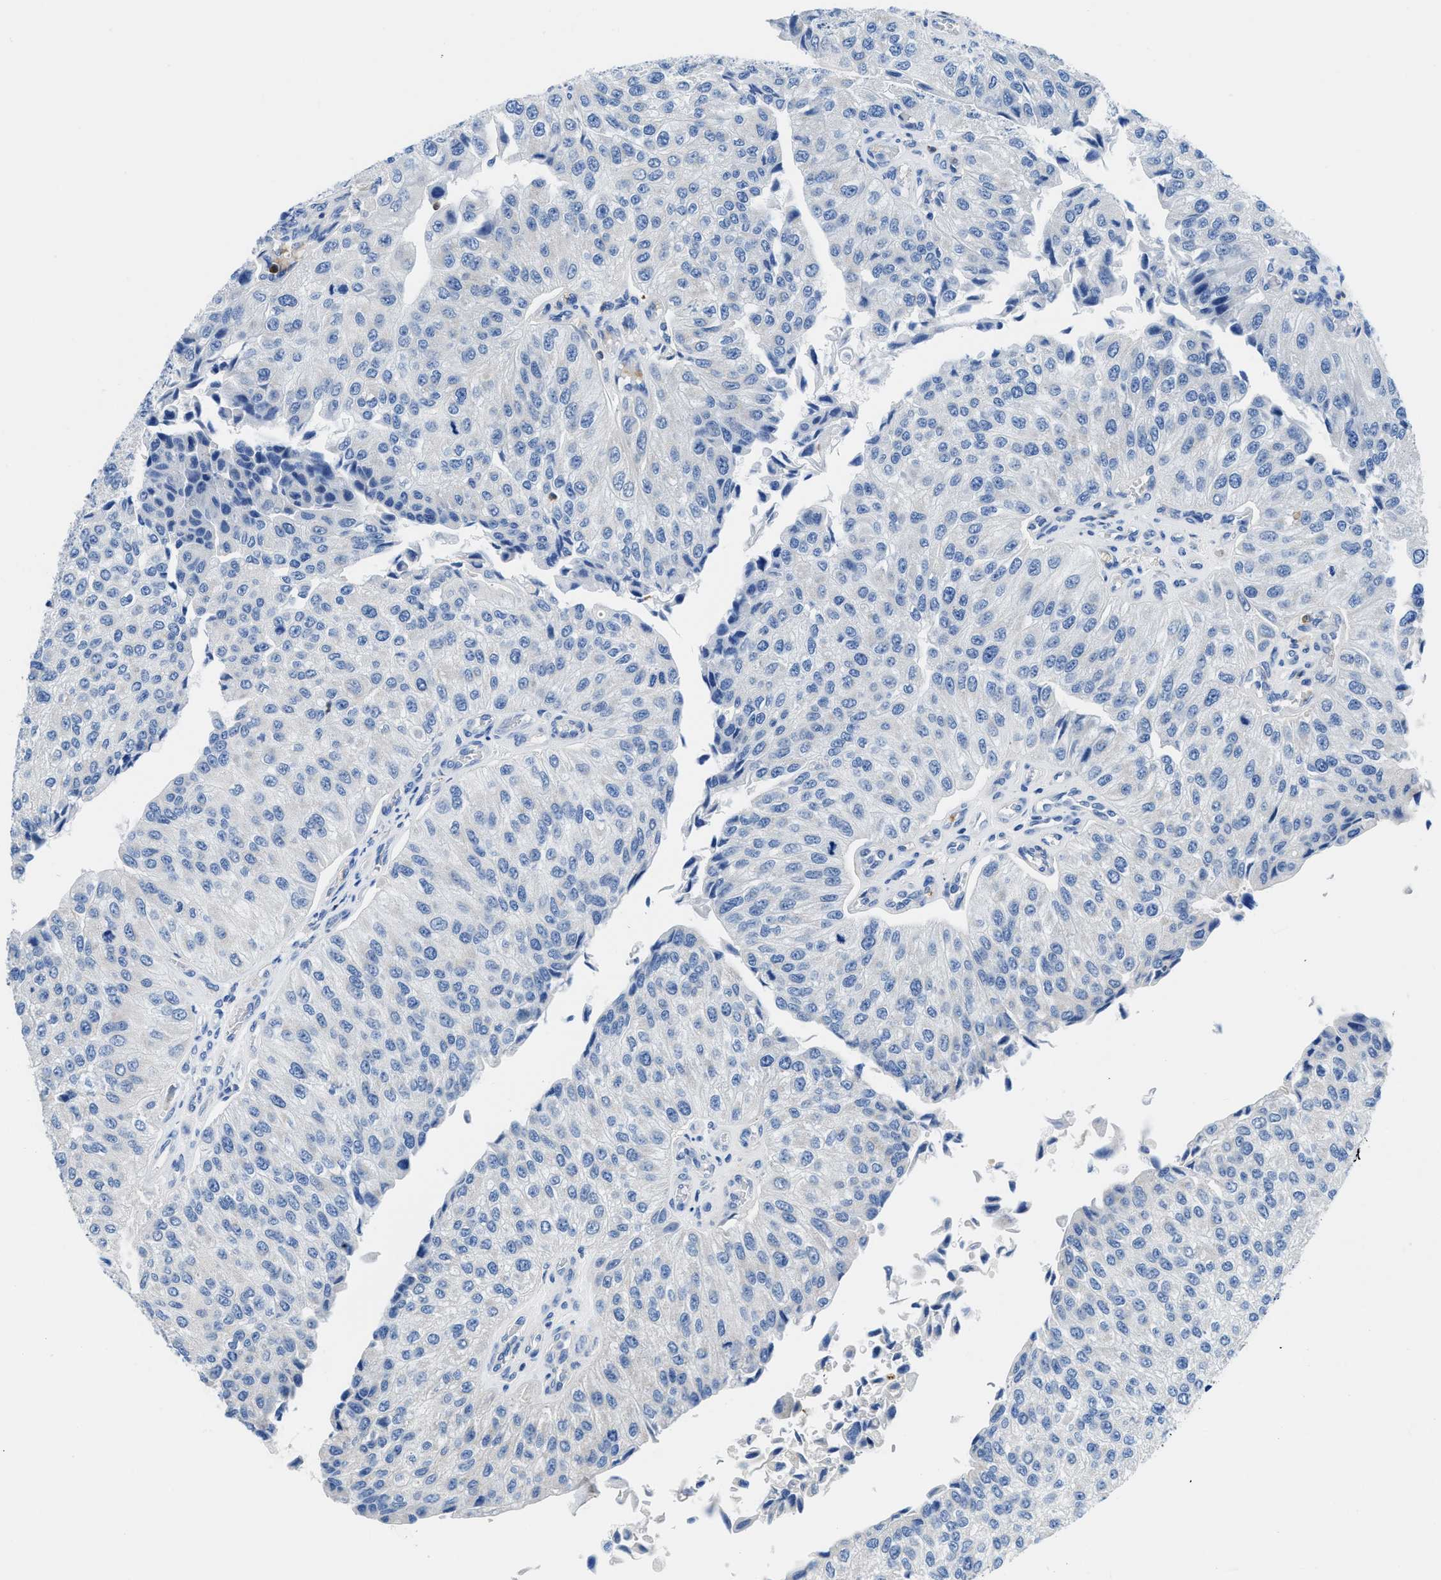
{"staining": {"intensity": "negative", "quantity": "none", "location": "none"}, "tissue": "urothelial cancer", "cell_type": "Tumor cells", "image_type": "cancer", "snomed": [{"axis": "morphology", "description": "Urothelial carcinoma, High grade"}, {"axis": "topography", "description": "Kidney"}, {"axis": "topography", "description": "Urinary bladder"}], "caption": "Protein analysis of high-grade urothelial carcinoma exhibits no significant staining in tumor cells. (DAB immunohistochemistry (IHC), high magnification).", "gene": "NEB", "patient": {"sex": "male", "age": 77}}